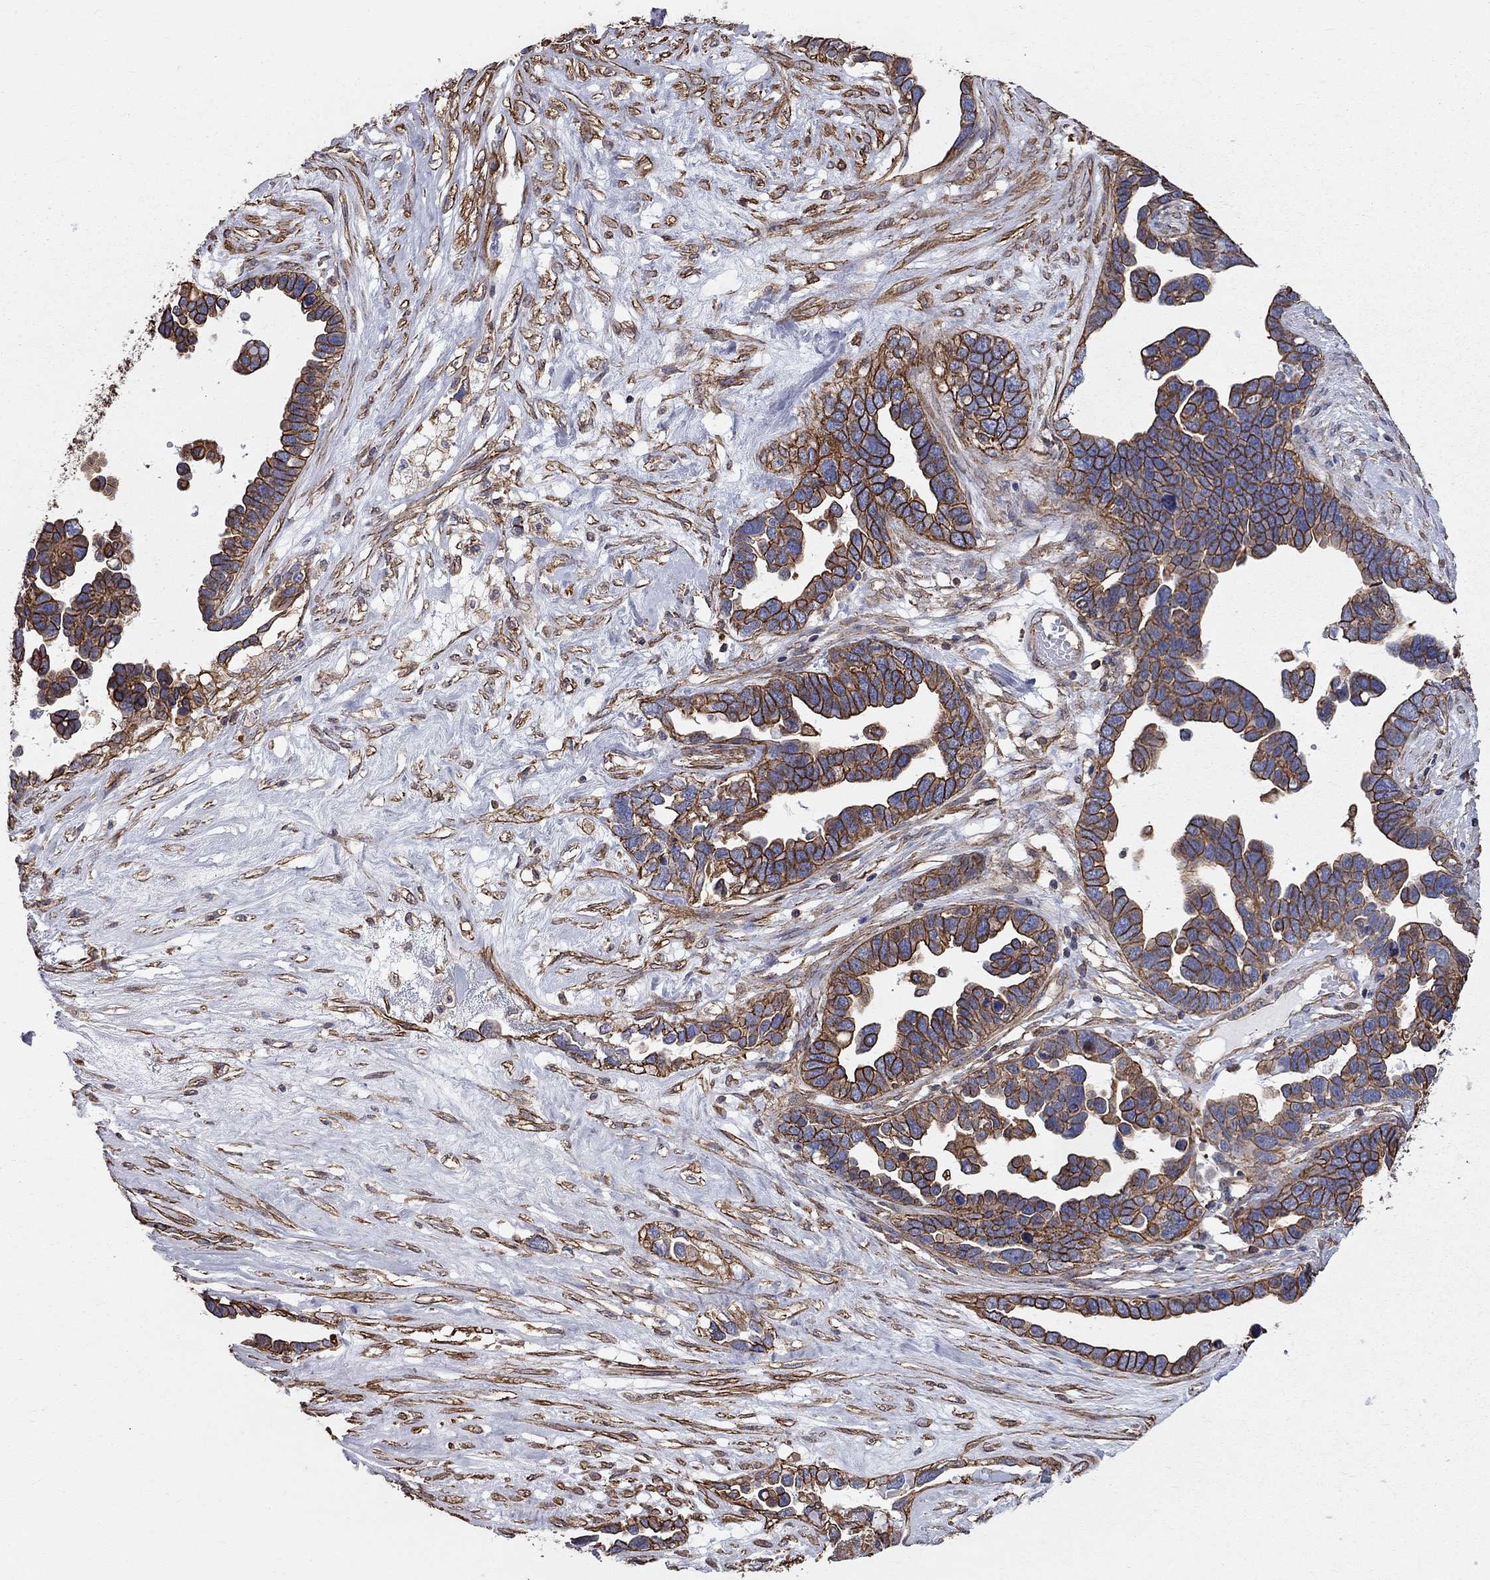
{"staining": {"intensity": "strong", "quantity": ">75%", "location": "cytoplasmic/membranous"}, "tissue": "ovarian cancer", "cell_type": "Tumor cells", "image_type": "cancer", "snomed": [{"axis": "morphology", "description": "Cystadenocarcinoma, serous, NOS"}, {"axis": "topography", "description": "Ovary"}], "caption": "Approximately >75% of tumor cells in human serous cystadenocarcinoma (ovarian) demonstrate strong cytoplasmic/membranous protein staining as visualized by brown immunohistochemical staining.", "gene": "BICDL2", "patient": {"sex": "female", "age": 54}}